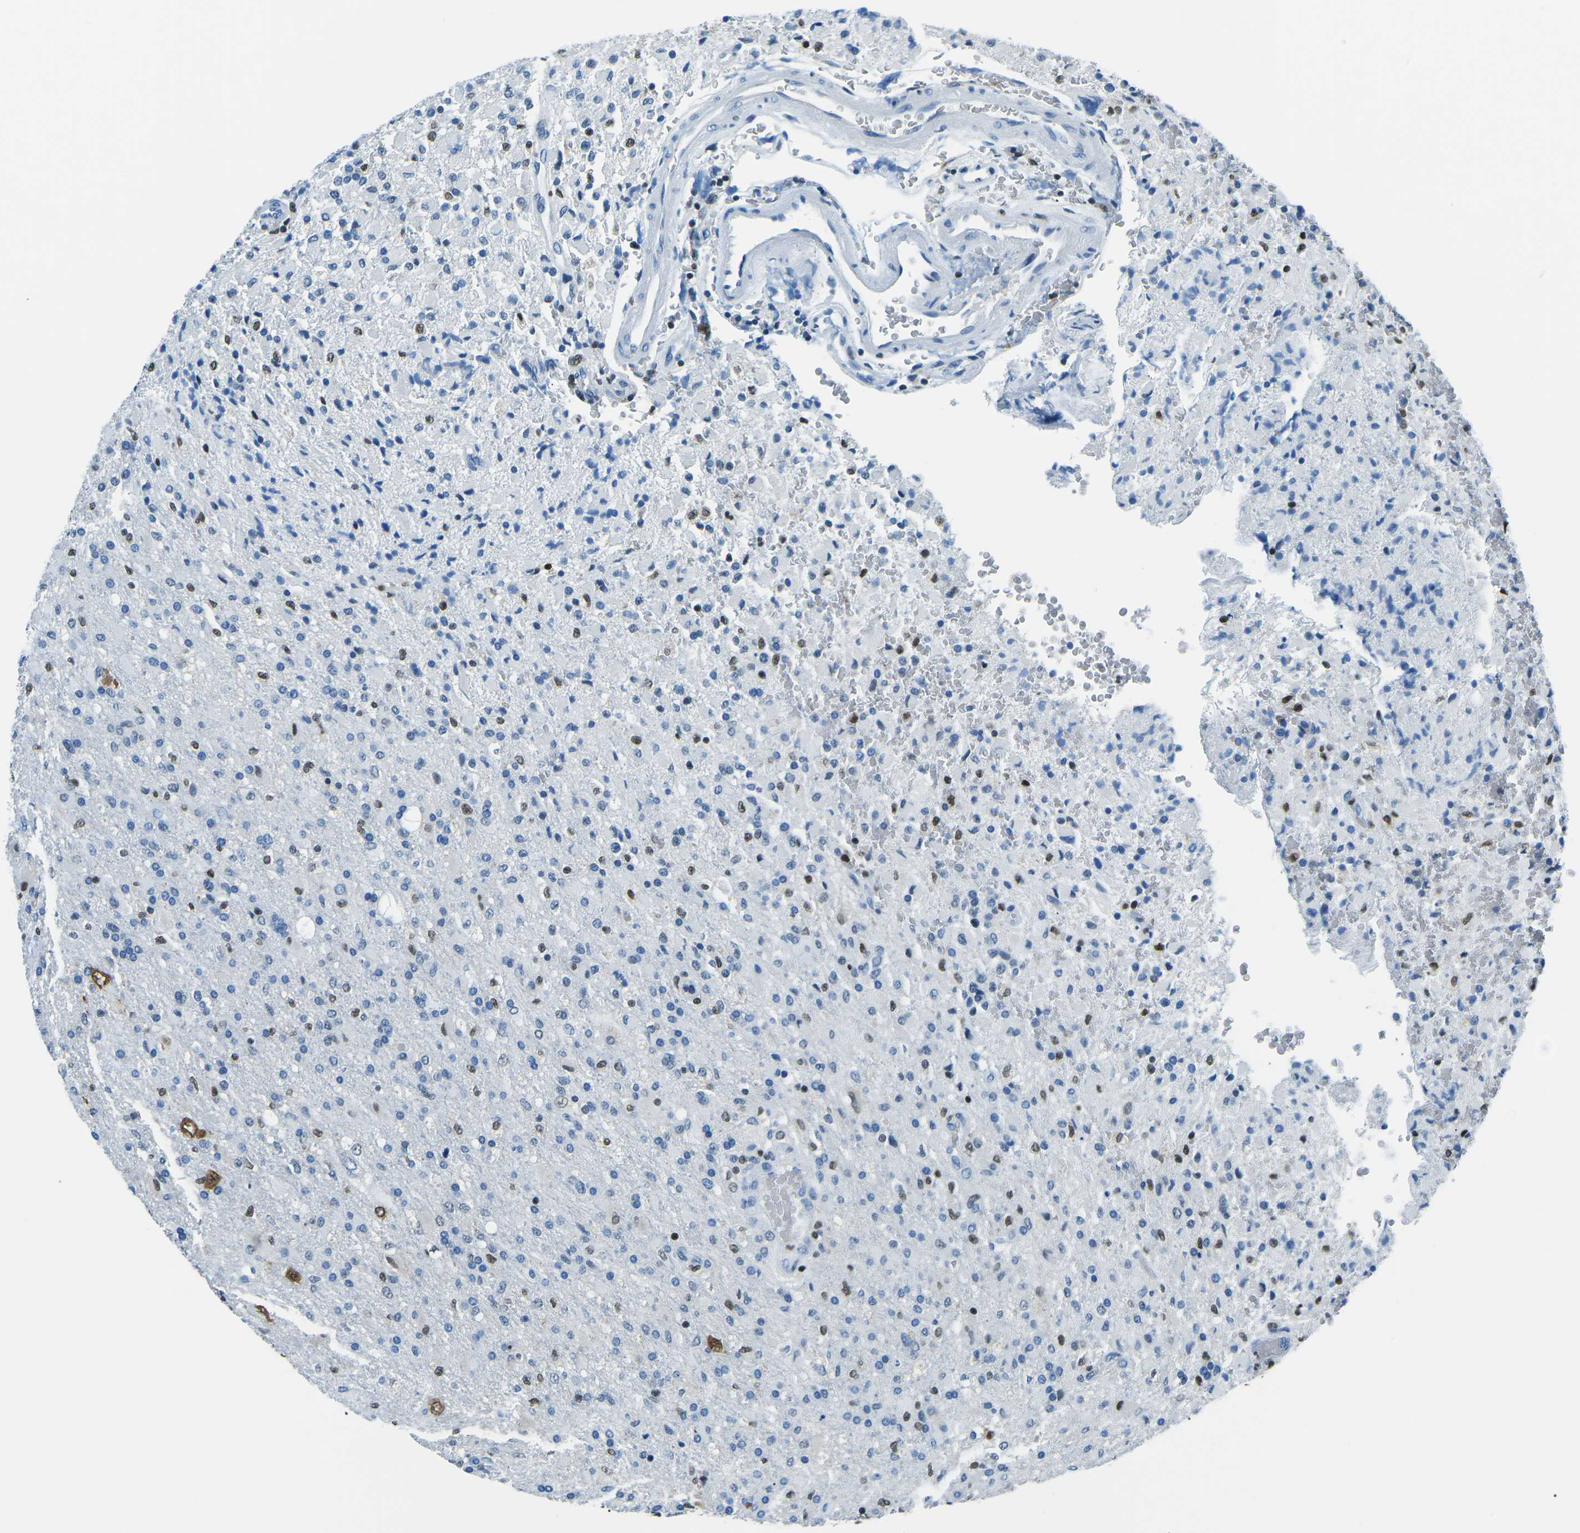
{"staining": {"intensity": "moderate", "quantity": "<25%", "location": "nuclear"}, "tissue": "glioma", "cell_type": "Tumor cells", "image_type": "cancer", "snomed": [{"axis": "morphology", "description": "Glioma, malignant, High grade"}, {"axis": "topography", "description": "Brain"}], "caption": "High-grade glioma (malignant) was stained to show a protein in brown. There is low levels of moderate nuclear expression in about <25% of tumor cells. (Brightfield microscopy of DAB IHC at high magnification).", "gene": "CELF2", "patient": {"sex": "male", "age": 71}}